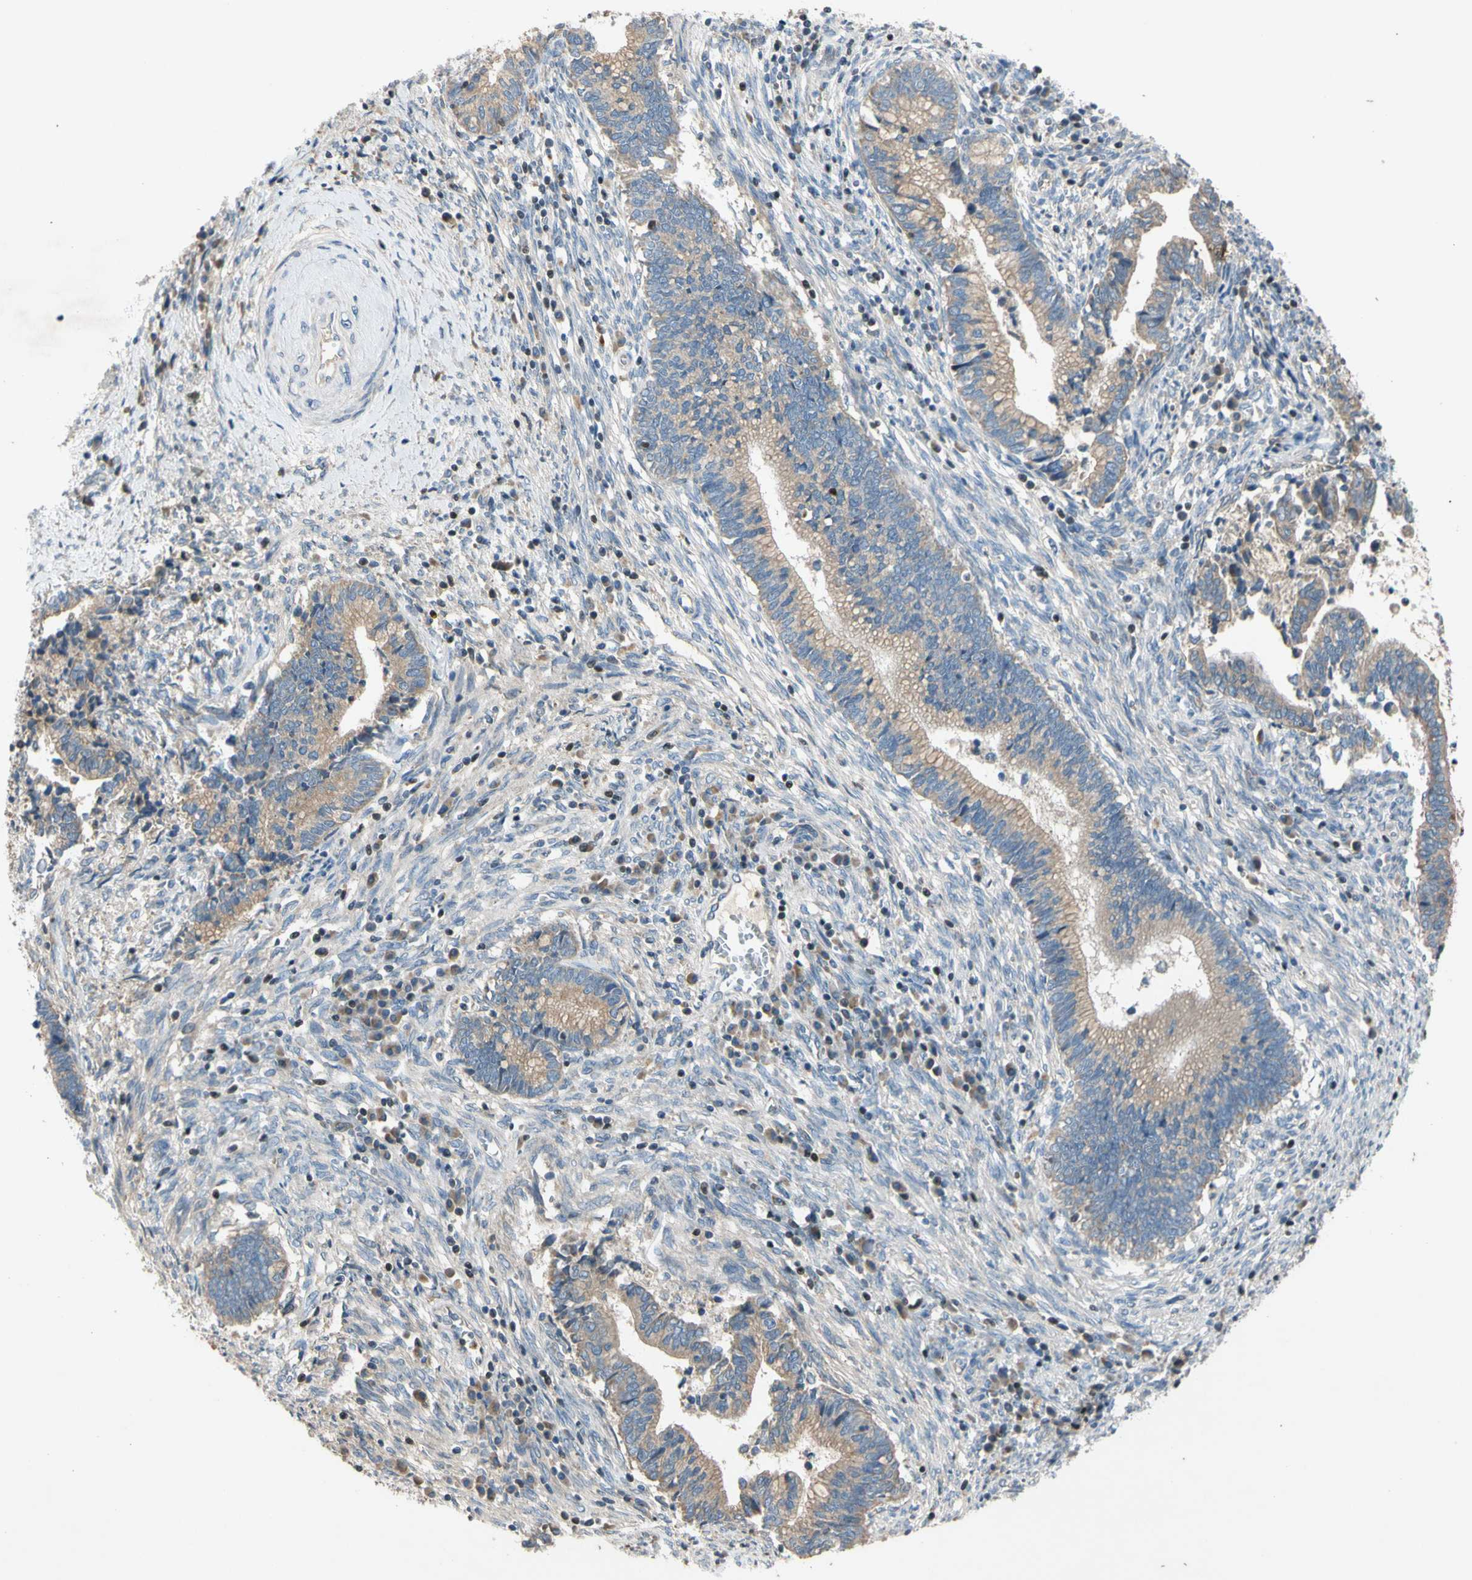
{"staining": {"intensity": "weak", "quantity": ">75%", "location": "cytoplasmic/membranous"}, "tissue": "cervical cancer", "cell_type": "Tumor cells", "image_type": "cancer", "snomed": [{"axis": "morphology", "description": "Adenocarcinoma, NOS"}, {"axis": "topography", "description": "Cervix"}], "caption": "Weak cytoplasmic/membranous staining for a protein is appreciated in approximately >75% of tumor cells of cervical adenocarcinoma using immunohistochemistry (IHC).", "gene": "TBX21", "patient": {"sex": "female", "age": 44}}